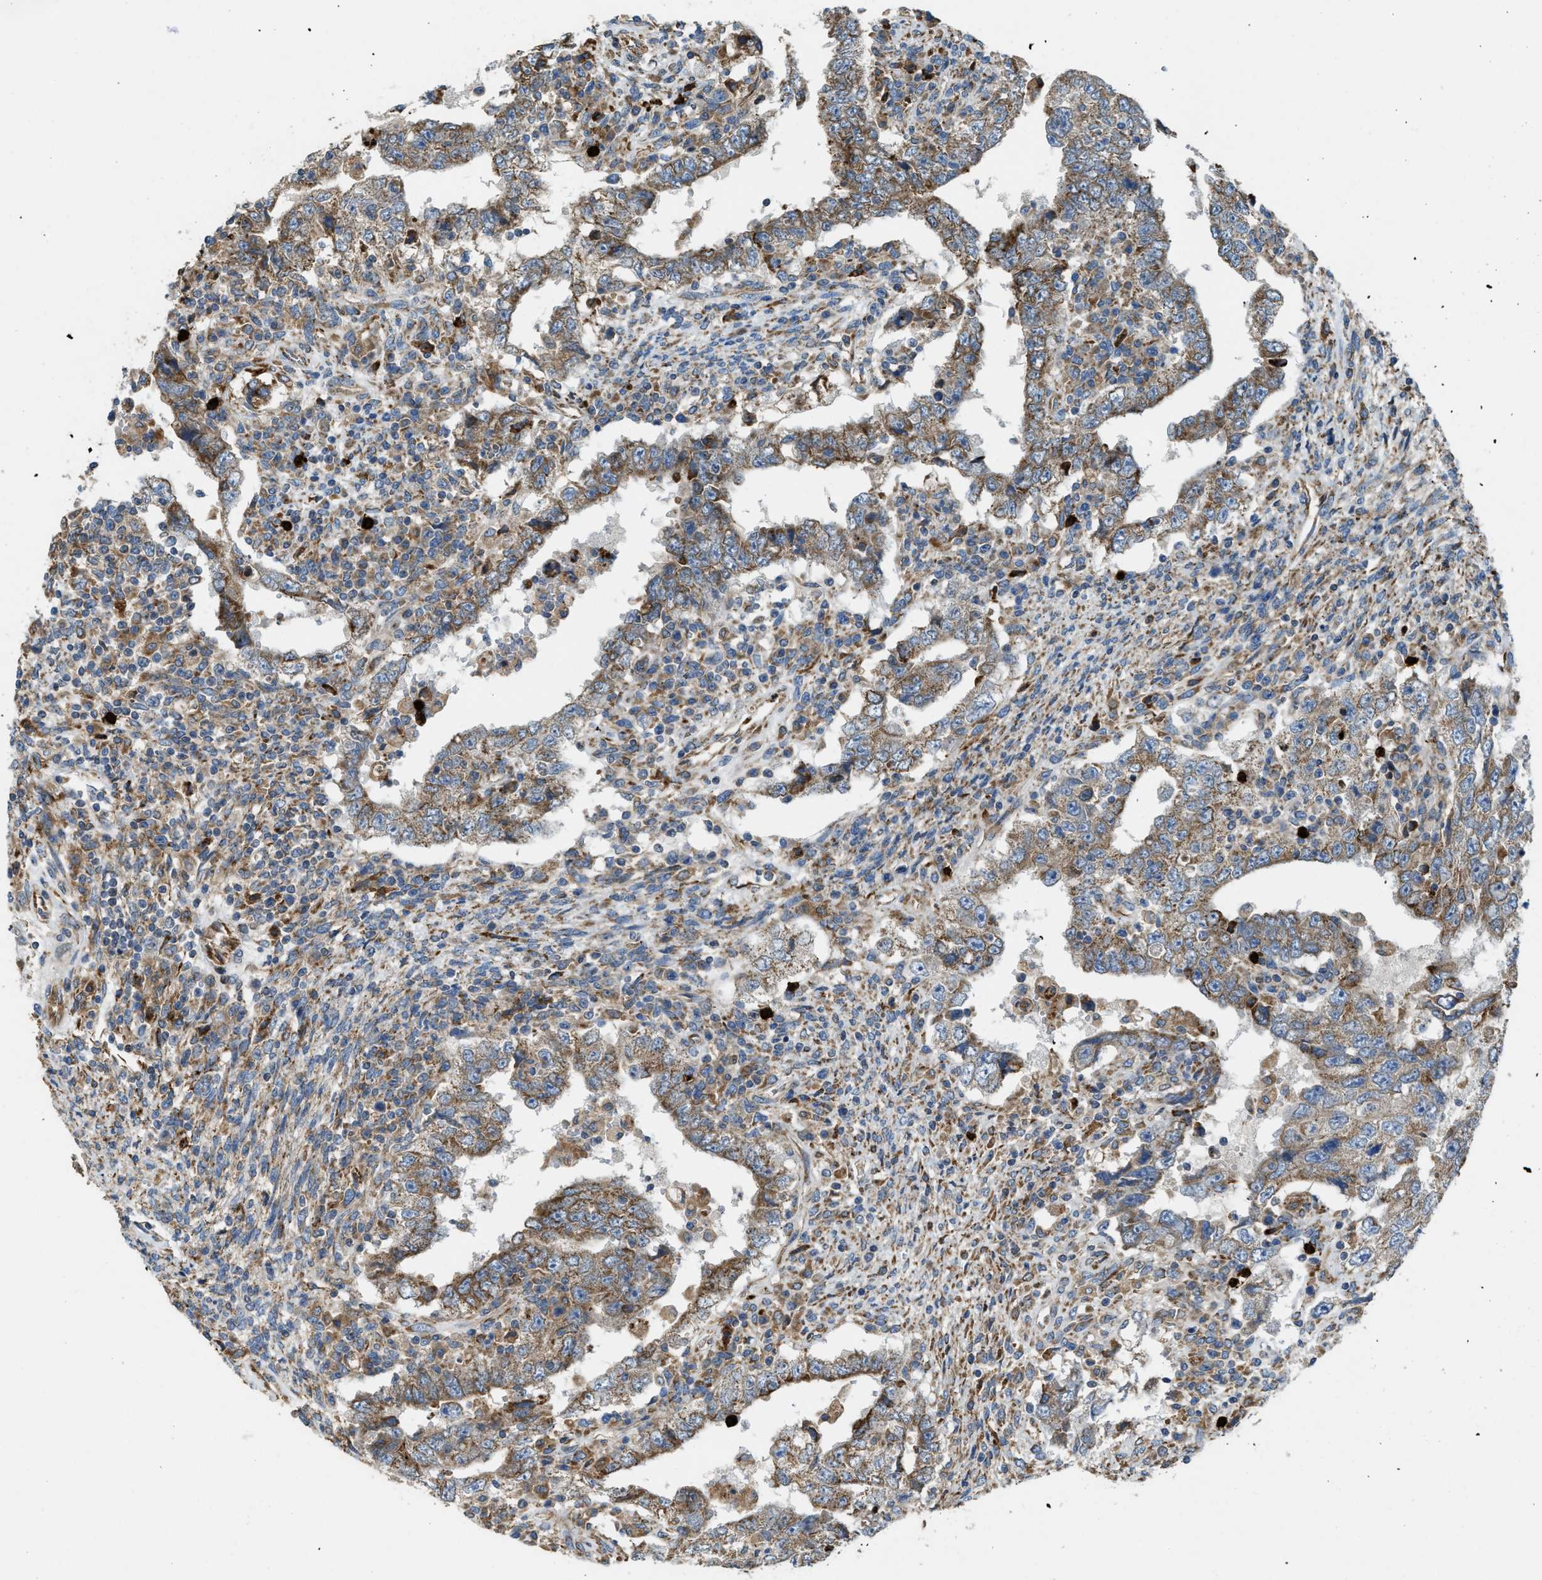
{"staining": {"intensity": "moderate", "quantity": ">75%", "location": "cytoplasmic/membranous"}, "tissue": "testis cancer", "cell_type": "Tumor cells", "image_type": "cancer", "snomed": [{"axis": "morphology", "description": "Carcinoma, Embryonal, NOS"}, {"axis": "topography", "description": "Testis"}], "caption": "Human testis cancer (embryonal carcinoma) stained for a protein (brown) reveals moderate cytoplasmic/membranous positive positivity in approximately >75% of tumor cells.", "gene": "TMEM68", "patient": {"sex": "male", "age": 26}}